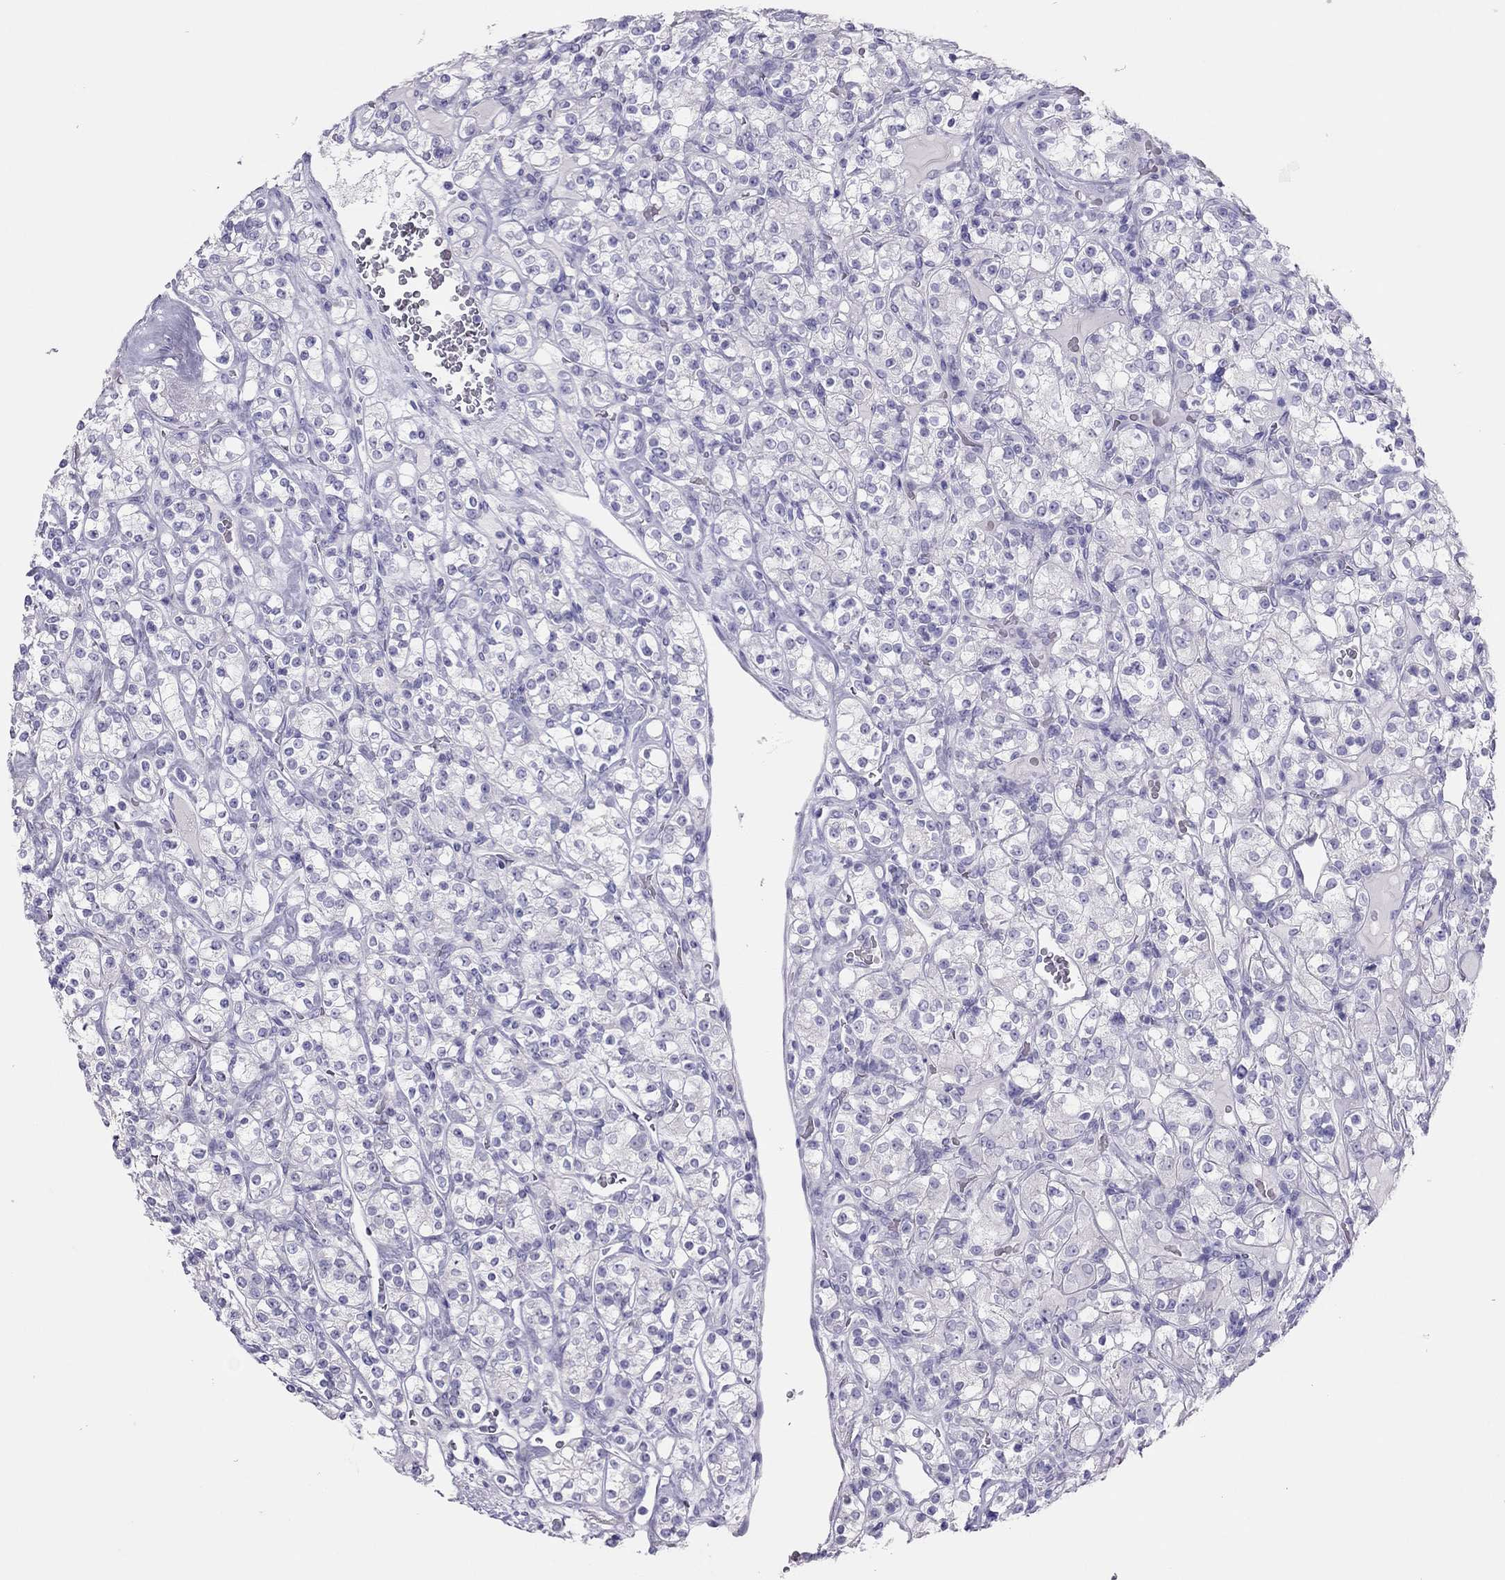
{"staining": {"intensity": "negative", "quantity": "none", "location": "none"}, "tissue": "renal cancer", "cell_type": "Tumor cells", "image_type": "cancer", "snomed": [{"axis": "morphology", "description": "Adenocarcinoma, NOS"}, {"axis": "topography", "description": "Kidney"}], "caption": "An image of renal cancer stained for a protein demonstrates no brown staining in tumor cells. The staining is performed using DAB (3,3'-diaminobenzidine) brown chromogen with nuclei counter-stained in using hematoxylin.", "gene": "TSHB", "patient": {"sex": "male", "age": 77}}